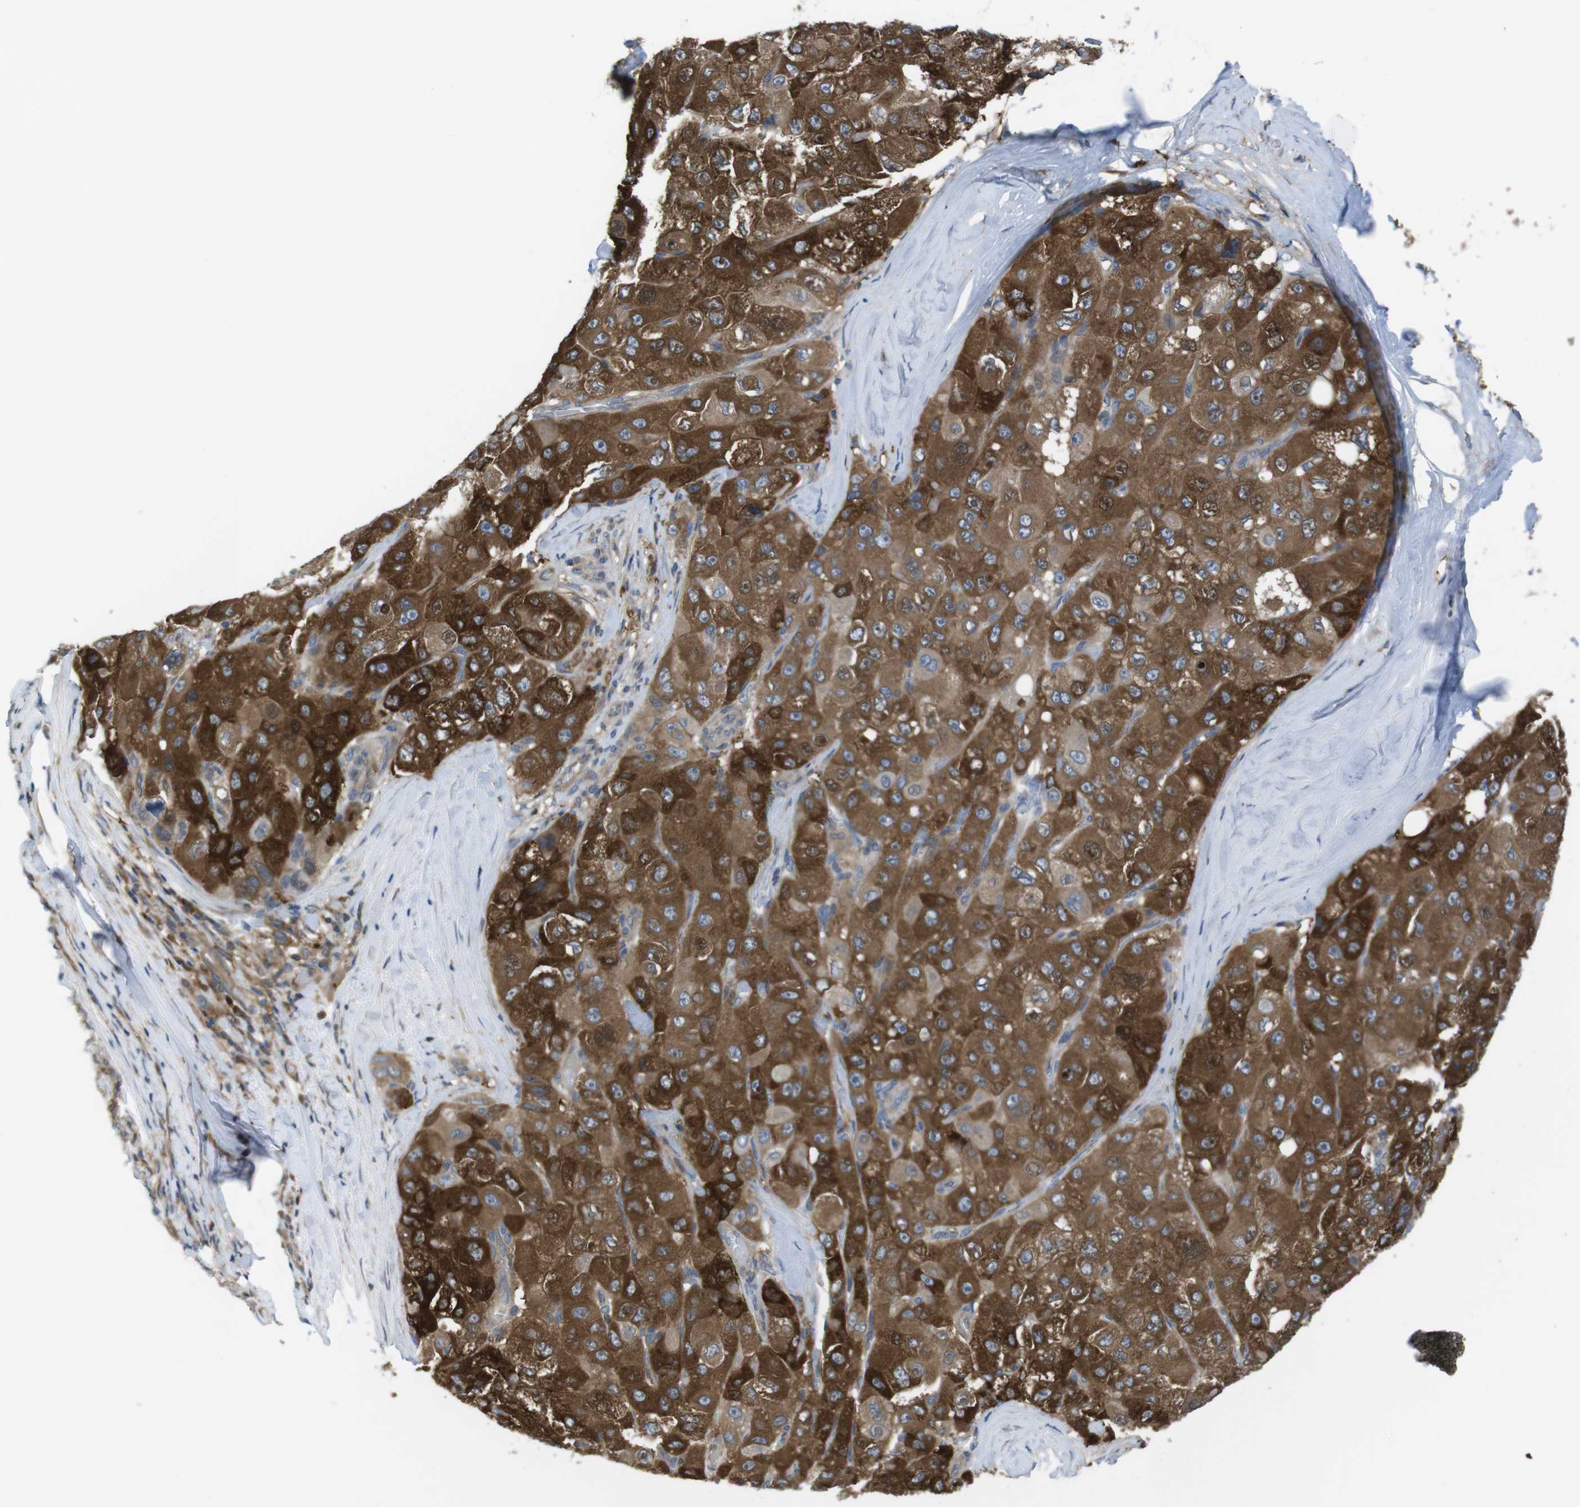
{"staining": {"intensity": "strong", "quantity": ">75%", "location": "cytoplasmic/membranous"}, "tissue": "liver cancer", "cell_type": "Tumor cells", "image_type": "cancer", "snomed": [{"axis": "morphology", "description": "Carcinoma, Hepatocellular, NOS"}, {"axis": "topography", "description": "Liver"}], "caption": "Immunohistochemistry image of neoplastic tissue: human liver cancer (hepatocellular carcinoma) stained using IHC demonstrates high levels of strong protein expression localized specifically in the cytoplasmic/membranous of tumor cells, appearing as a cytoplasmic/membranous brown color.", "gene": "MTHFD1", "patient": {"sex": "male", "age": 80}}